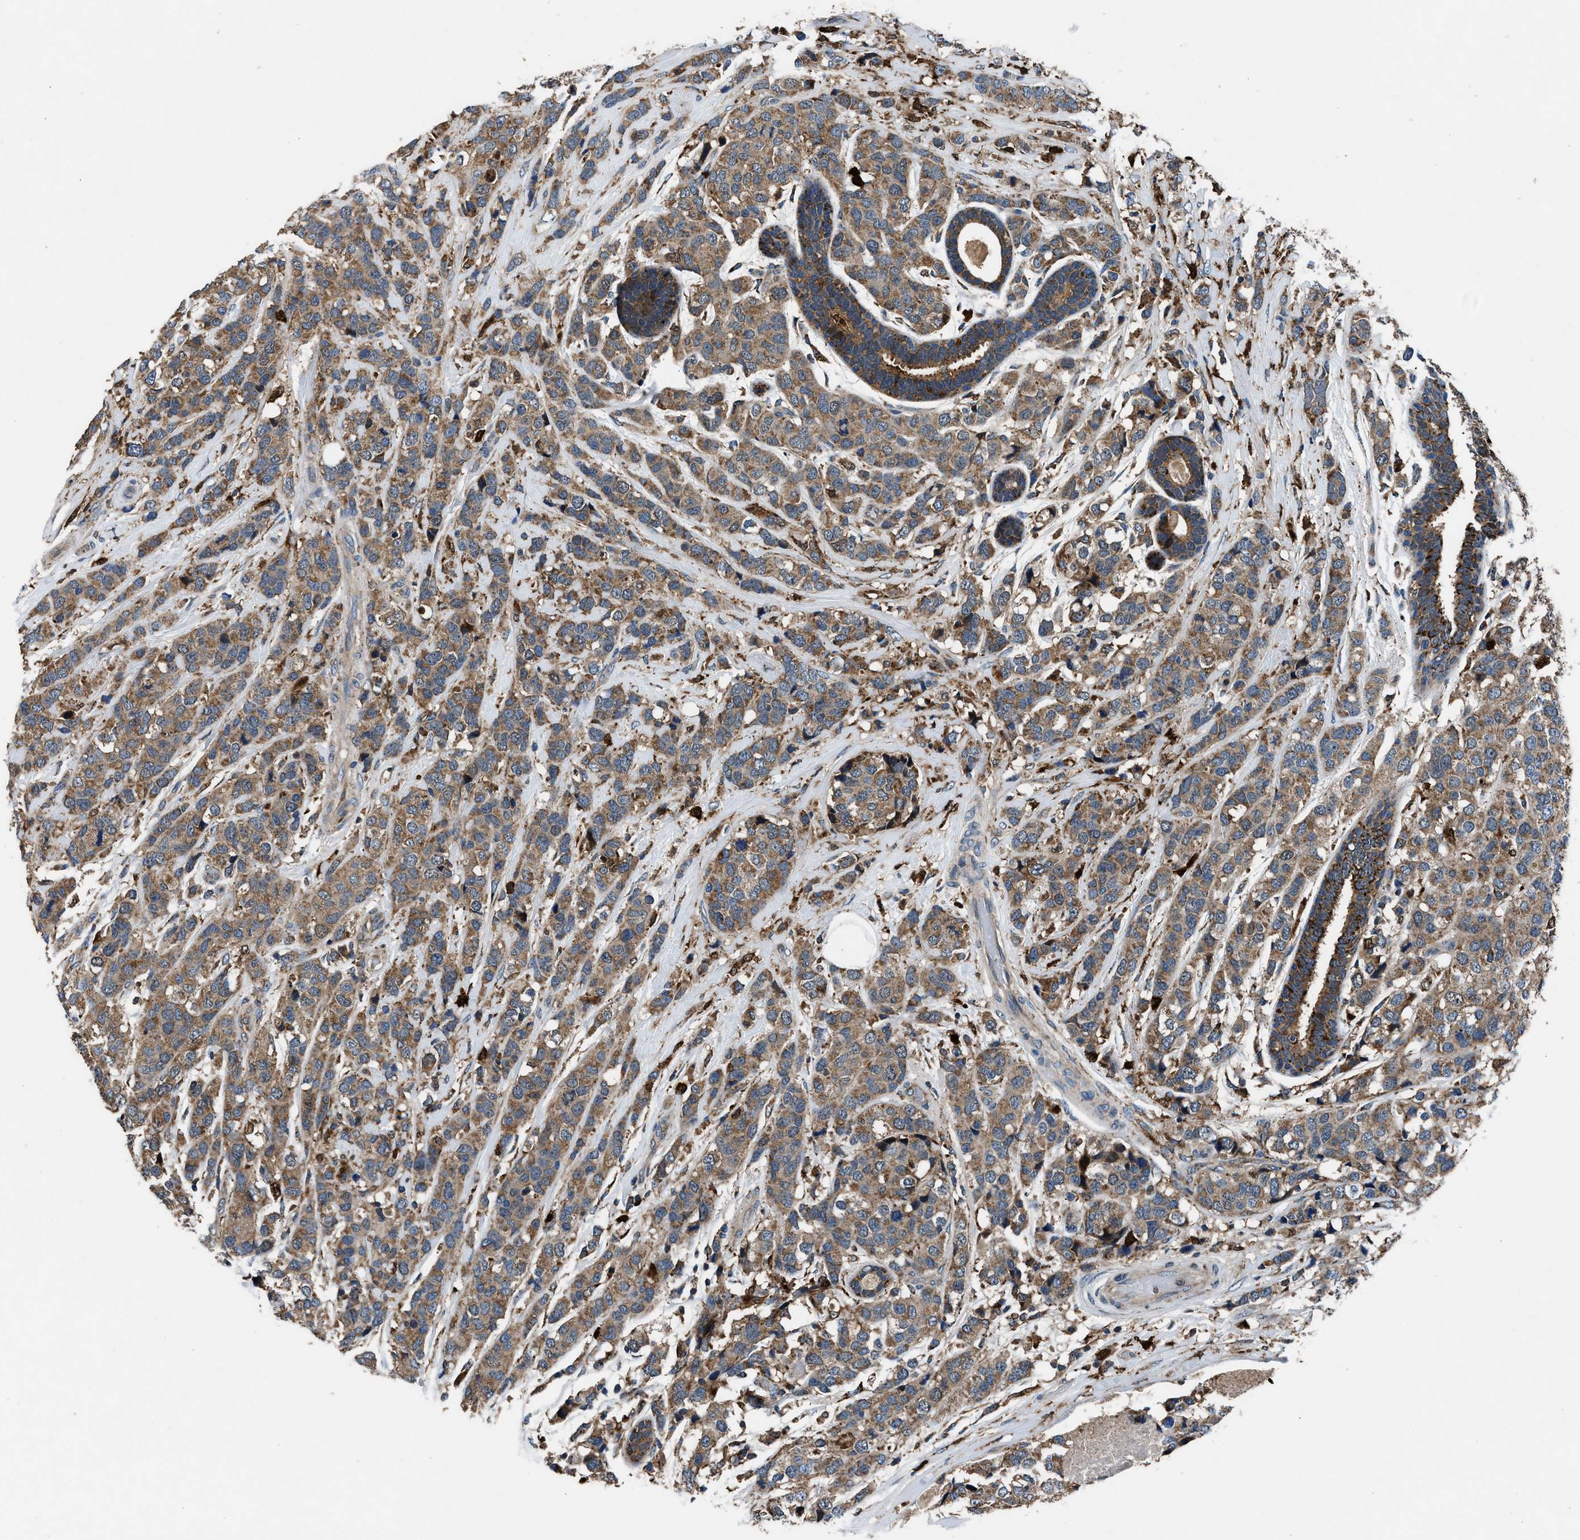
{"staining": {"intensity": "moderate", "quantity": ">75%", "location": "cytoplasmic/membranous"}, "tissue": "breast cancer", "cell_type": "Tumor cells", "image_type": "cancer", "snomed": [{"axis": "morphology", "description": "Lobular carcinoma"}, {"axis": "topography", "description": "Breast"}], "caption": "Immunohistochemical staining of breast cancer shows medium levels of moderate cytoplasmic/membranous protein positivity in about >75% of tumor cells. (Stains: DAB in brown, nuclei in blue, Microscopy: brightfield microscopy at high magnification).", "gene": "FAM221A", "patient": {"sex": "female", "age": 59}}